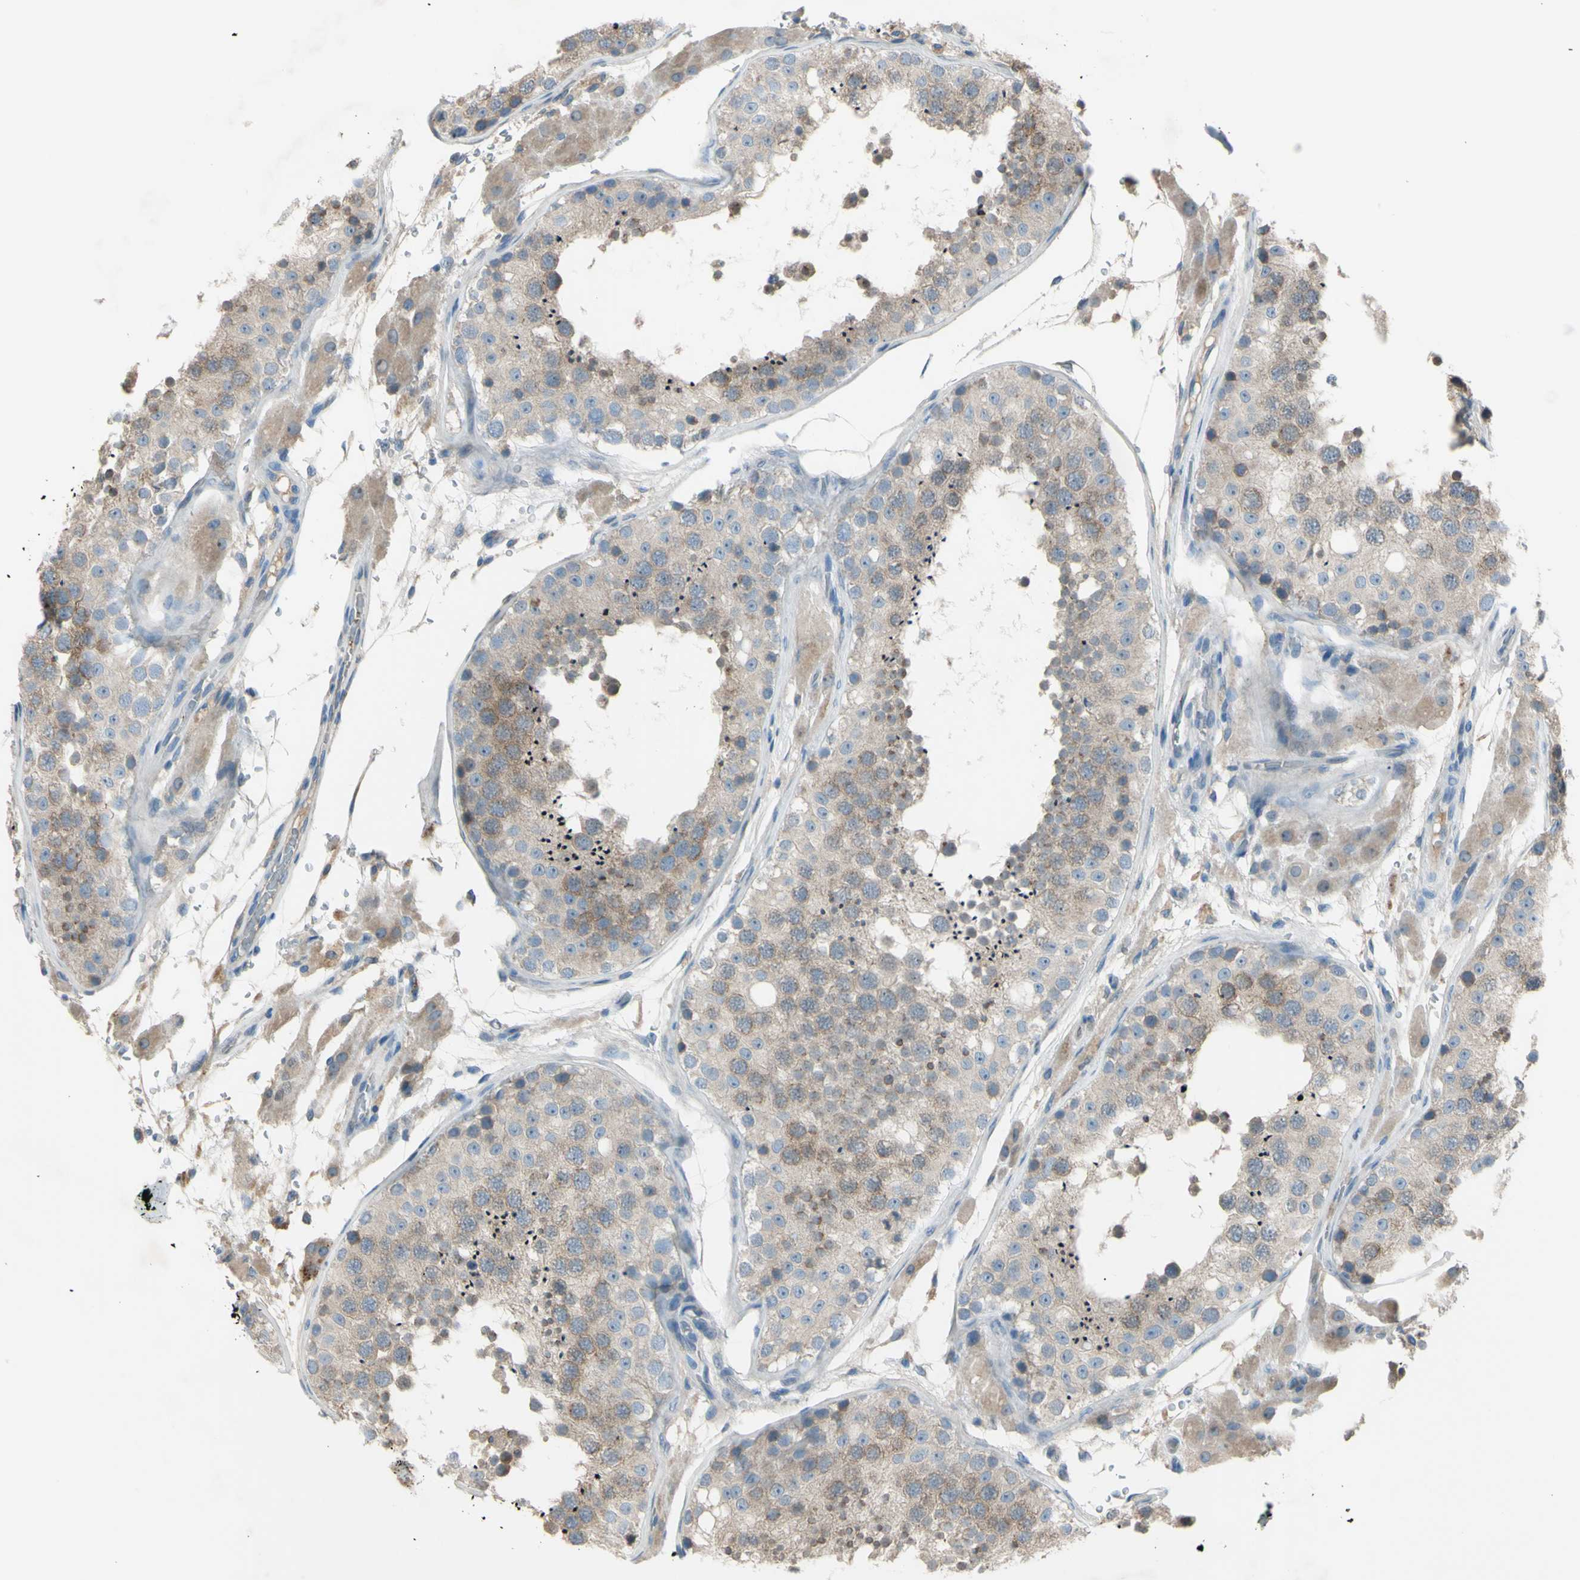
{"staining": {"intensity": "weak", "quantity": "25%-75%", "location": "cytoplasmic/membranous"}, "tissue": "testis", "cell_type": "Cells in seminiferous ducts", "image_type": "normal", "snomed": [{"axis": "morphology", "description": "Normal tissue, NOS"}, {"axis": "topography", "description": "Testis"}], "caption": "High-power microscopy captured an immunohistochemistry histopathology image of benign testis, revealing weak cytoplasmic/membranous positivity in about 25%-75% of cells in seminiferous ducts. Immunohistochemistry stains the protein in brown and the nuclei are stained blue.", "gene": "ATRN", "patient": {"sex": "male", "age": 26}}